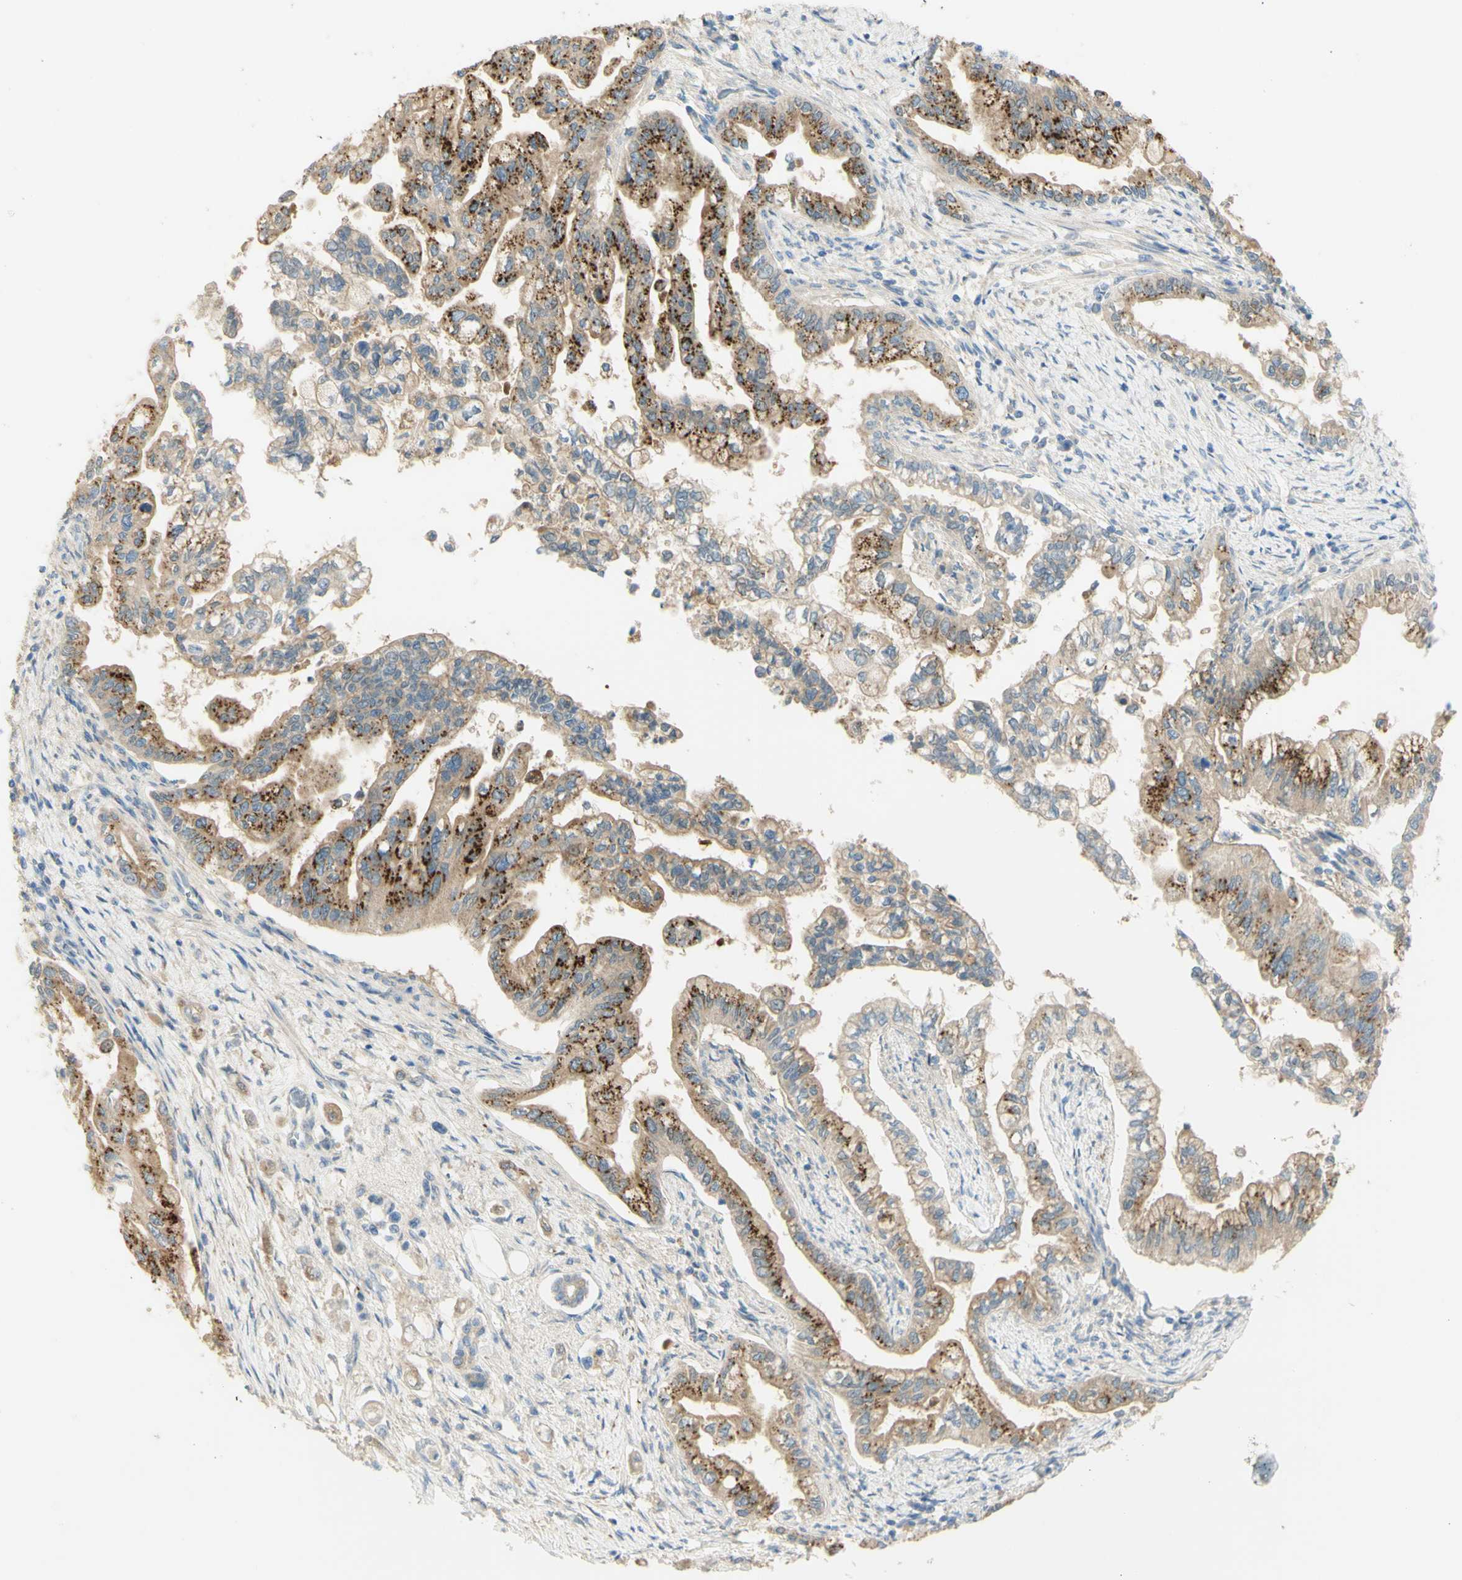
{"staining": {"intensity": "strong", "quantity": ">75%", "location": "cytoplasmic/membranous"}, "tissue": "pancreatic cancer", "cell_type": "Tumor cells", "image_type": "cancer", "snomed": [{"axis": "morphology", "description": "Normal tissue, NOS"}, {"axis": "topography", "description": "Pancreas"}], "caption": "Immunohistochemistry of human pancreatic cancer demonstrates high levels of strong cytoplasmic/membranous expression in about >75% of tumor cells. The protein of interest is shown in brown color, while the nuclei are stained blue.", "gene": "GCNT3", "patient": {"sex": "male", "age": 42}}